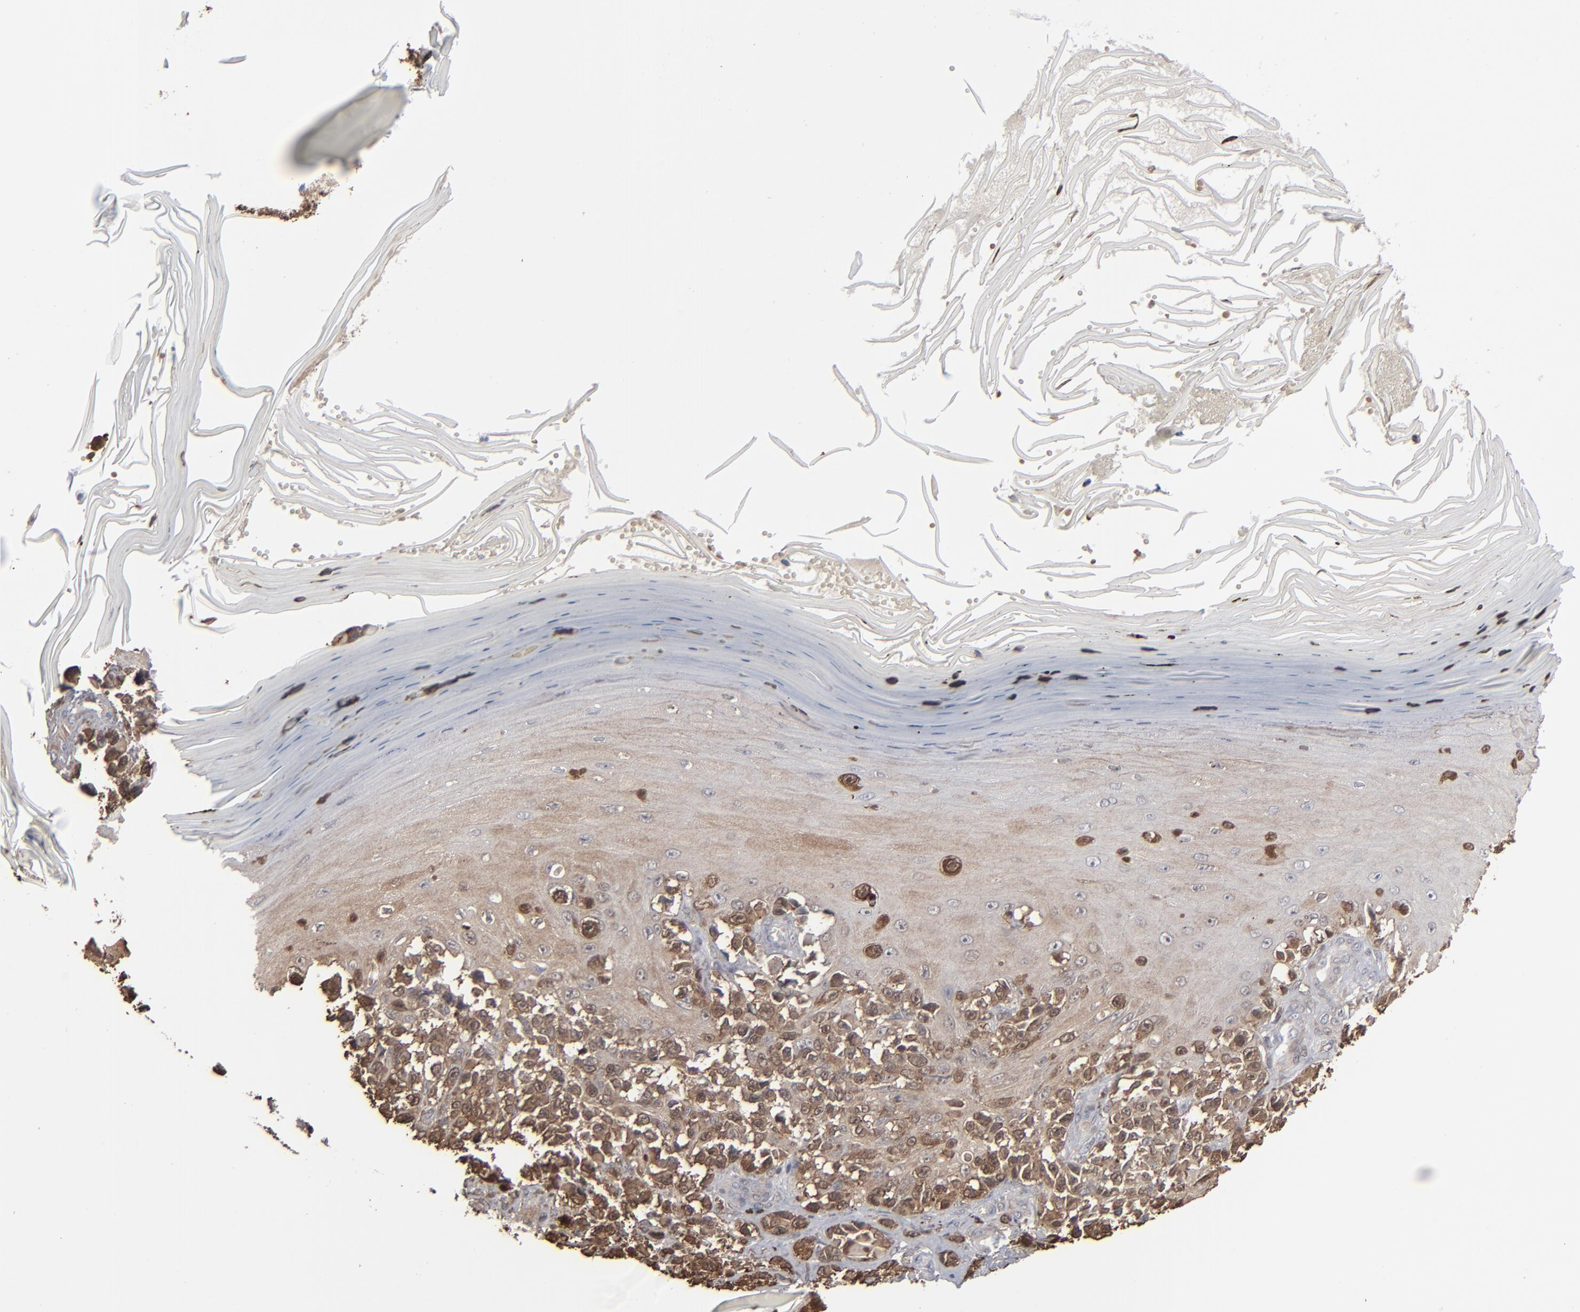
{"staining": {"intensity": "strong", "quantity": ">75%", "location": "cytoplasmic/membranous"}, "tissue": "melanoma", "cell_type": "Tumor cells", "image_type": "cancer", "snomed": [{"axis": "morphology", "description": "Malignant melanoma, NOS"}, {"axis": "topography", "description": "Skin"}], "caption": "Malignant melanoma stained with a protein marker displays strong staining in tumor cells.", "gene": "NME1-NME2", "patient": {"sex": "female", "age": 82}}